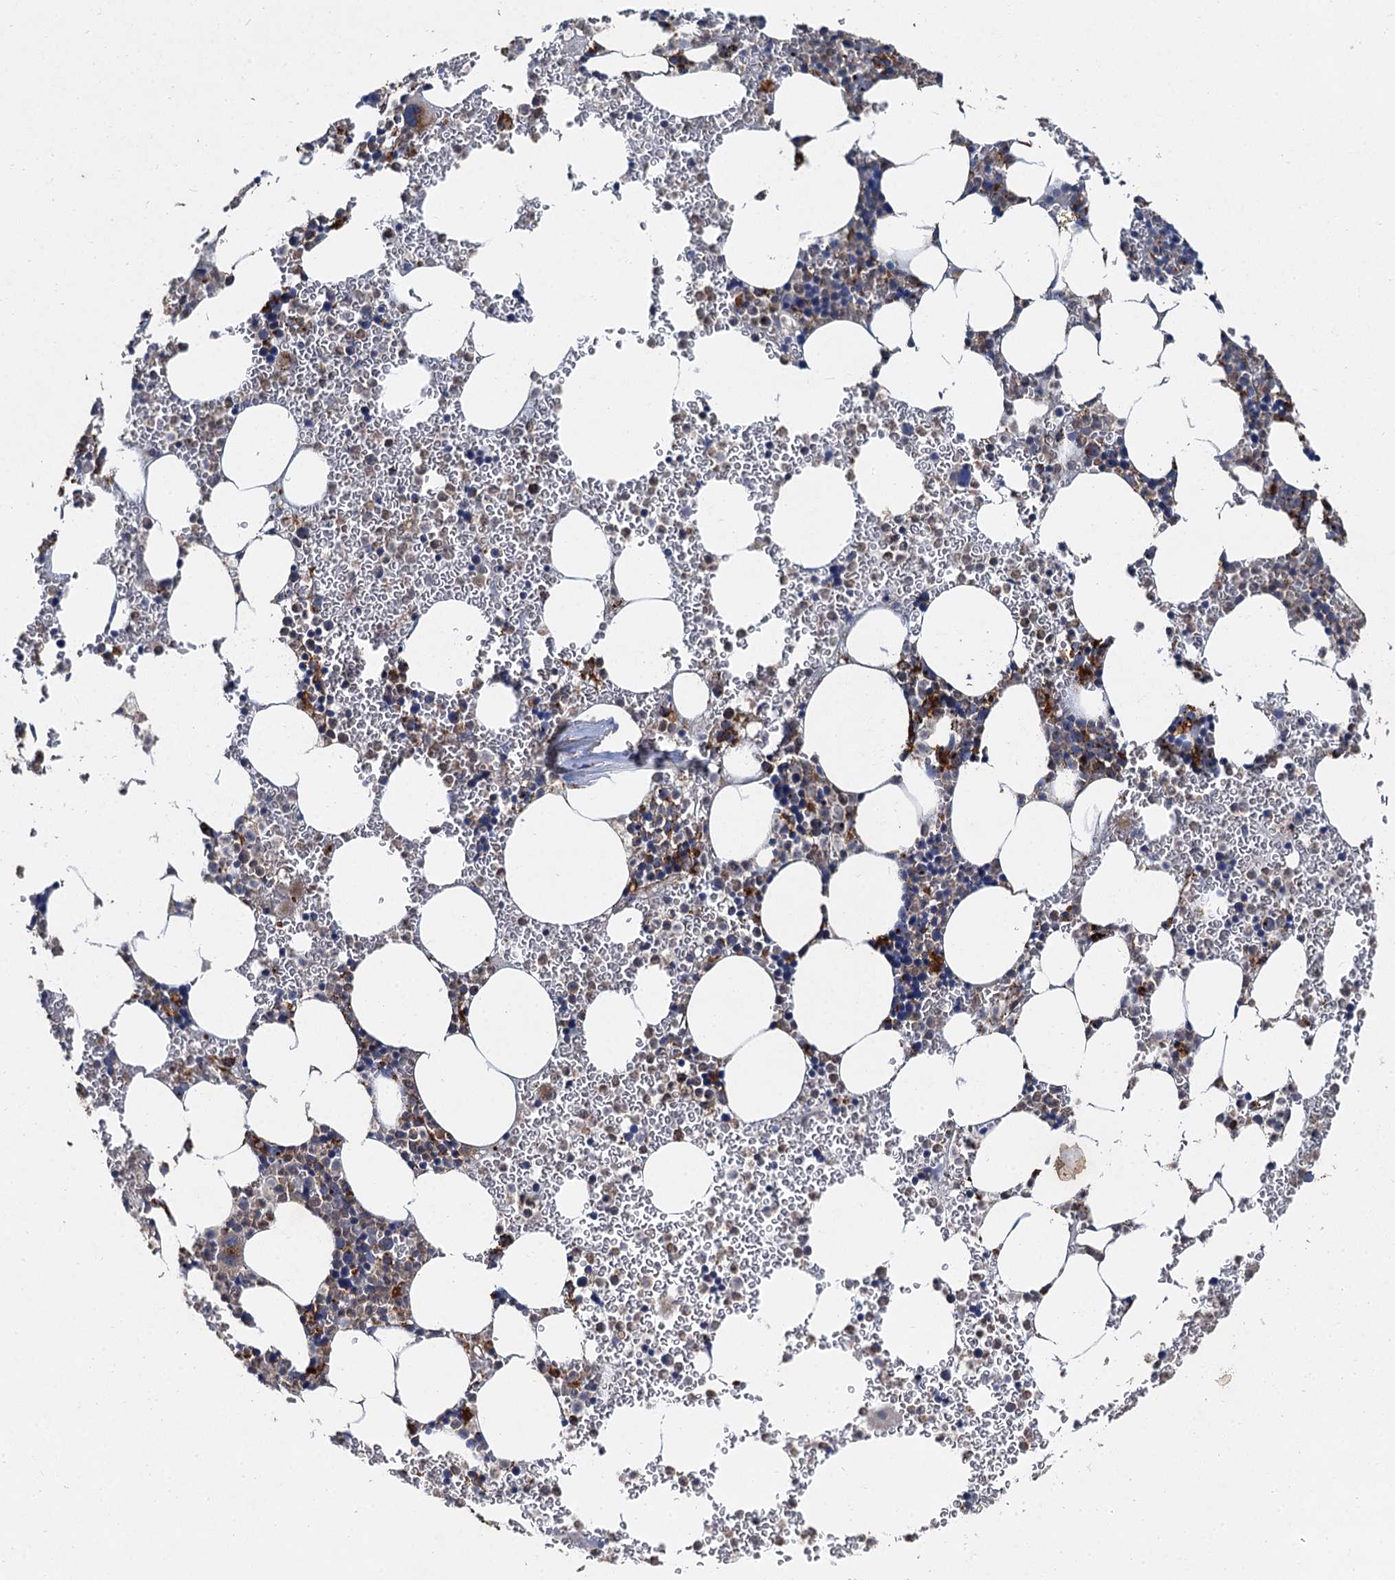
{"staining": {"intensity": "strong", "quantity": "<25%", "location": "cytoplasmic/membranous"}, "tissue": "bone marrow", "cell_type": "Hematopoietic cells", "image_type": "normal", "snomed": [{"axis": "morphology", "description": "Normal tissue, NOS"}, {"axis": "topography", "description": "Bone marrow"}], "caption": "DAB (3,3'-diaminobenzidine) immunohistochemical staining of unremarkable human bone marrow demonstrates strong cytoplasmic/membranous protein expression in about <25% of hematopoietic cells.", "gene": "GBA1", "patient": {"sex": "female", "age": 78}}